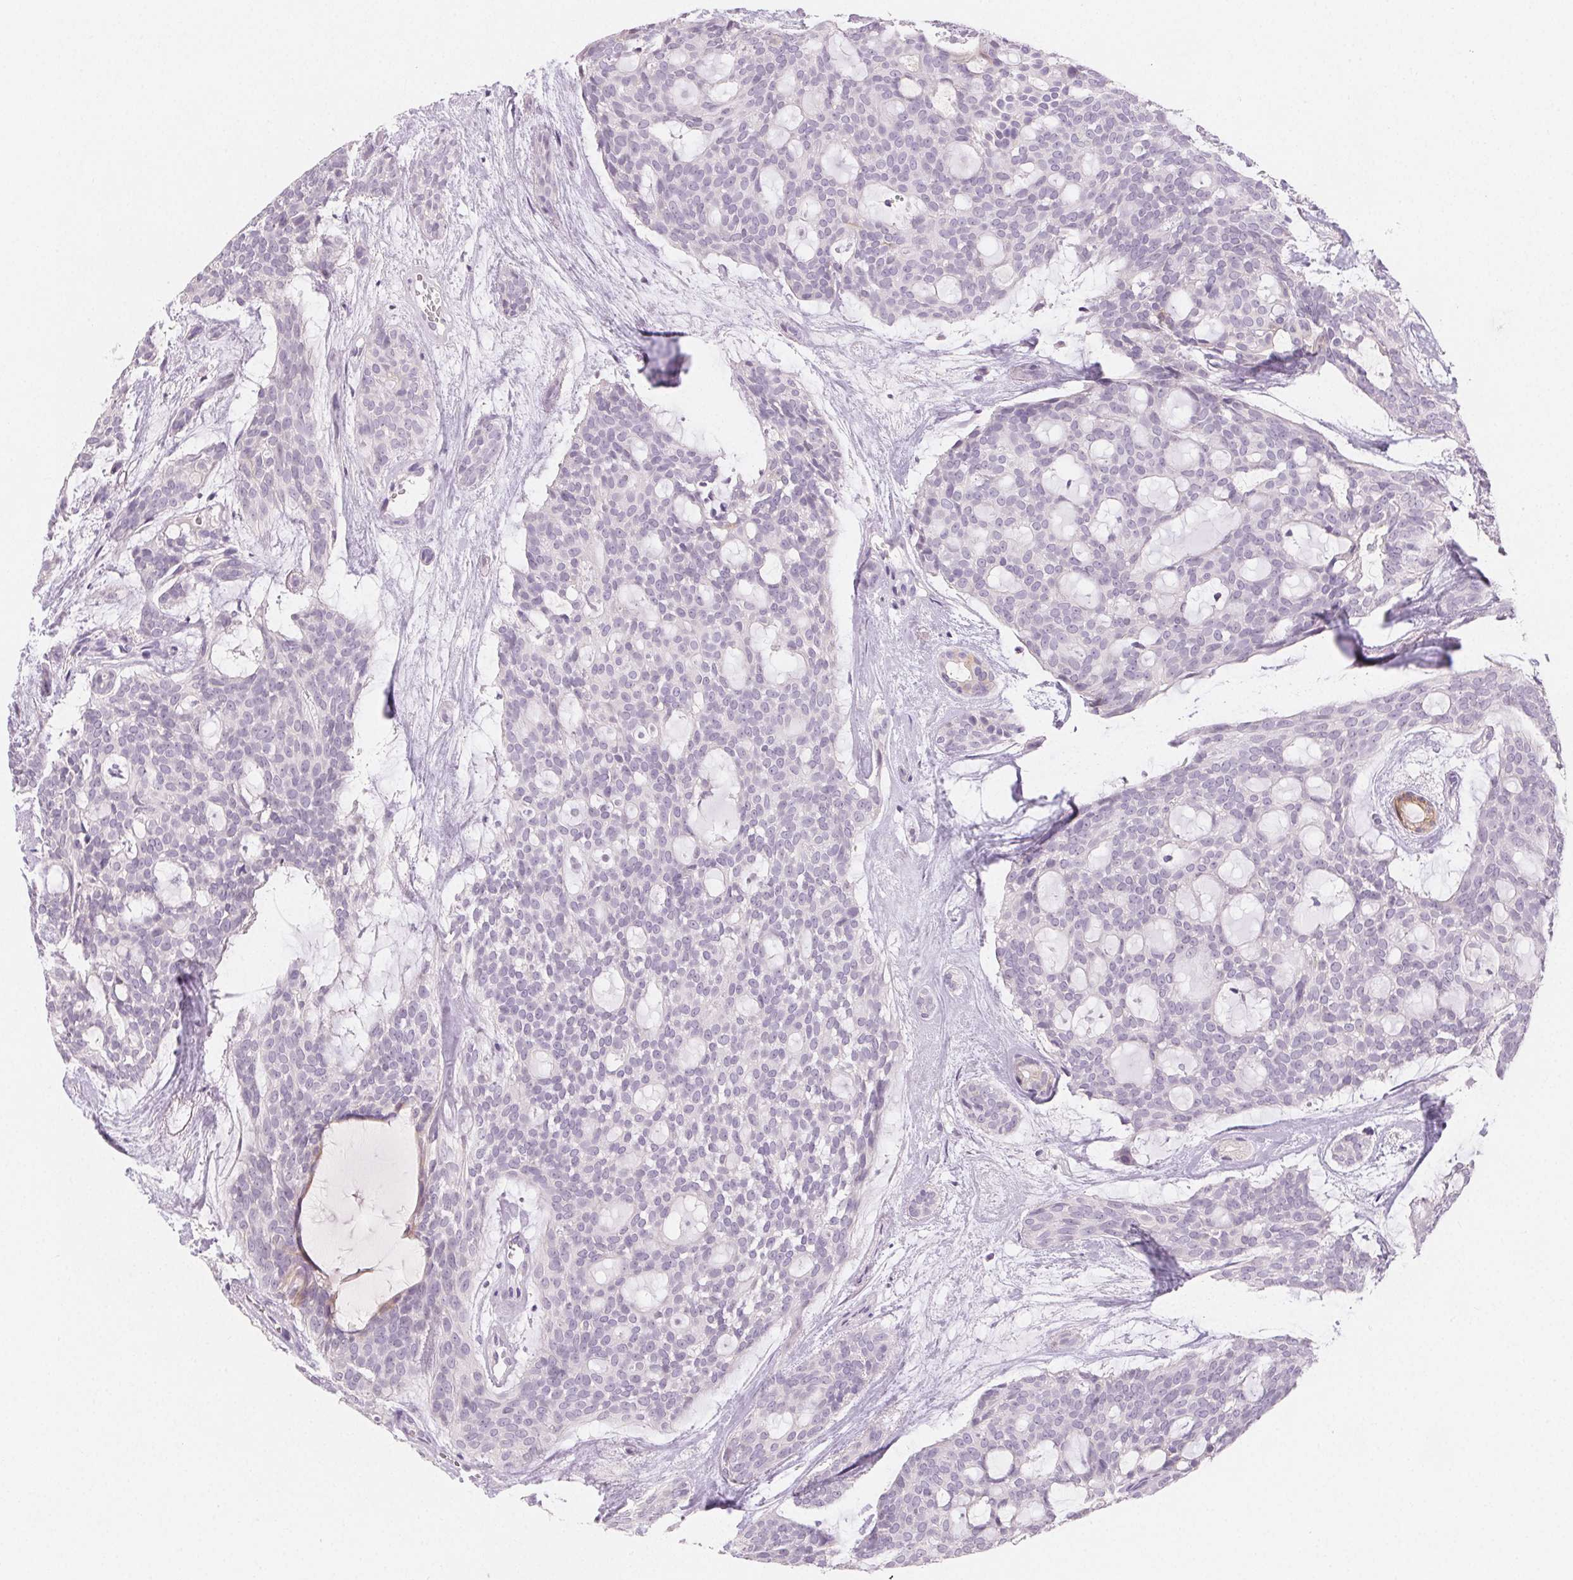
{"staining": {"intensity": "negative", "quantity": "none", "location": "none"}, "tissue": "head and neck cancer", "cell_type": "Tumor cells", "image_type": "cancer", "snomed": [{"axis": "morphology", "description": "Adenocarcinoma, NOS"}, {"axis": "topography", "description": "Head-Neck"}], "caption": "A micrograph of adenocarcinoma (head and neck) stained for a protein shows no brown staining in tumor cells. (DAB (3,3'-diaminobenzidine) IHC, high magnification).", "gene": "MIOX", "patient": {"sex": "male", "age": 66}}